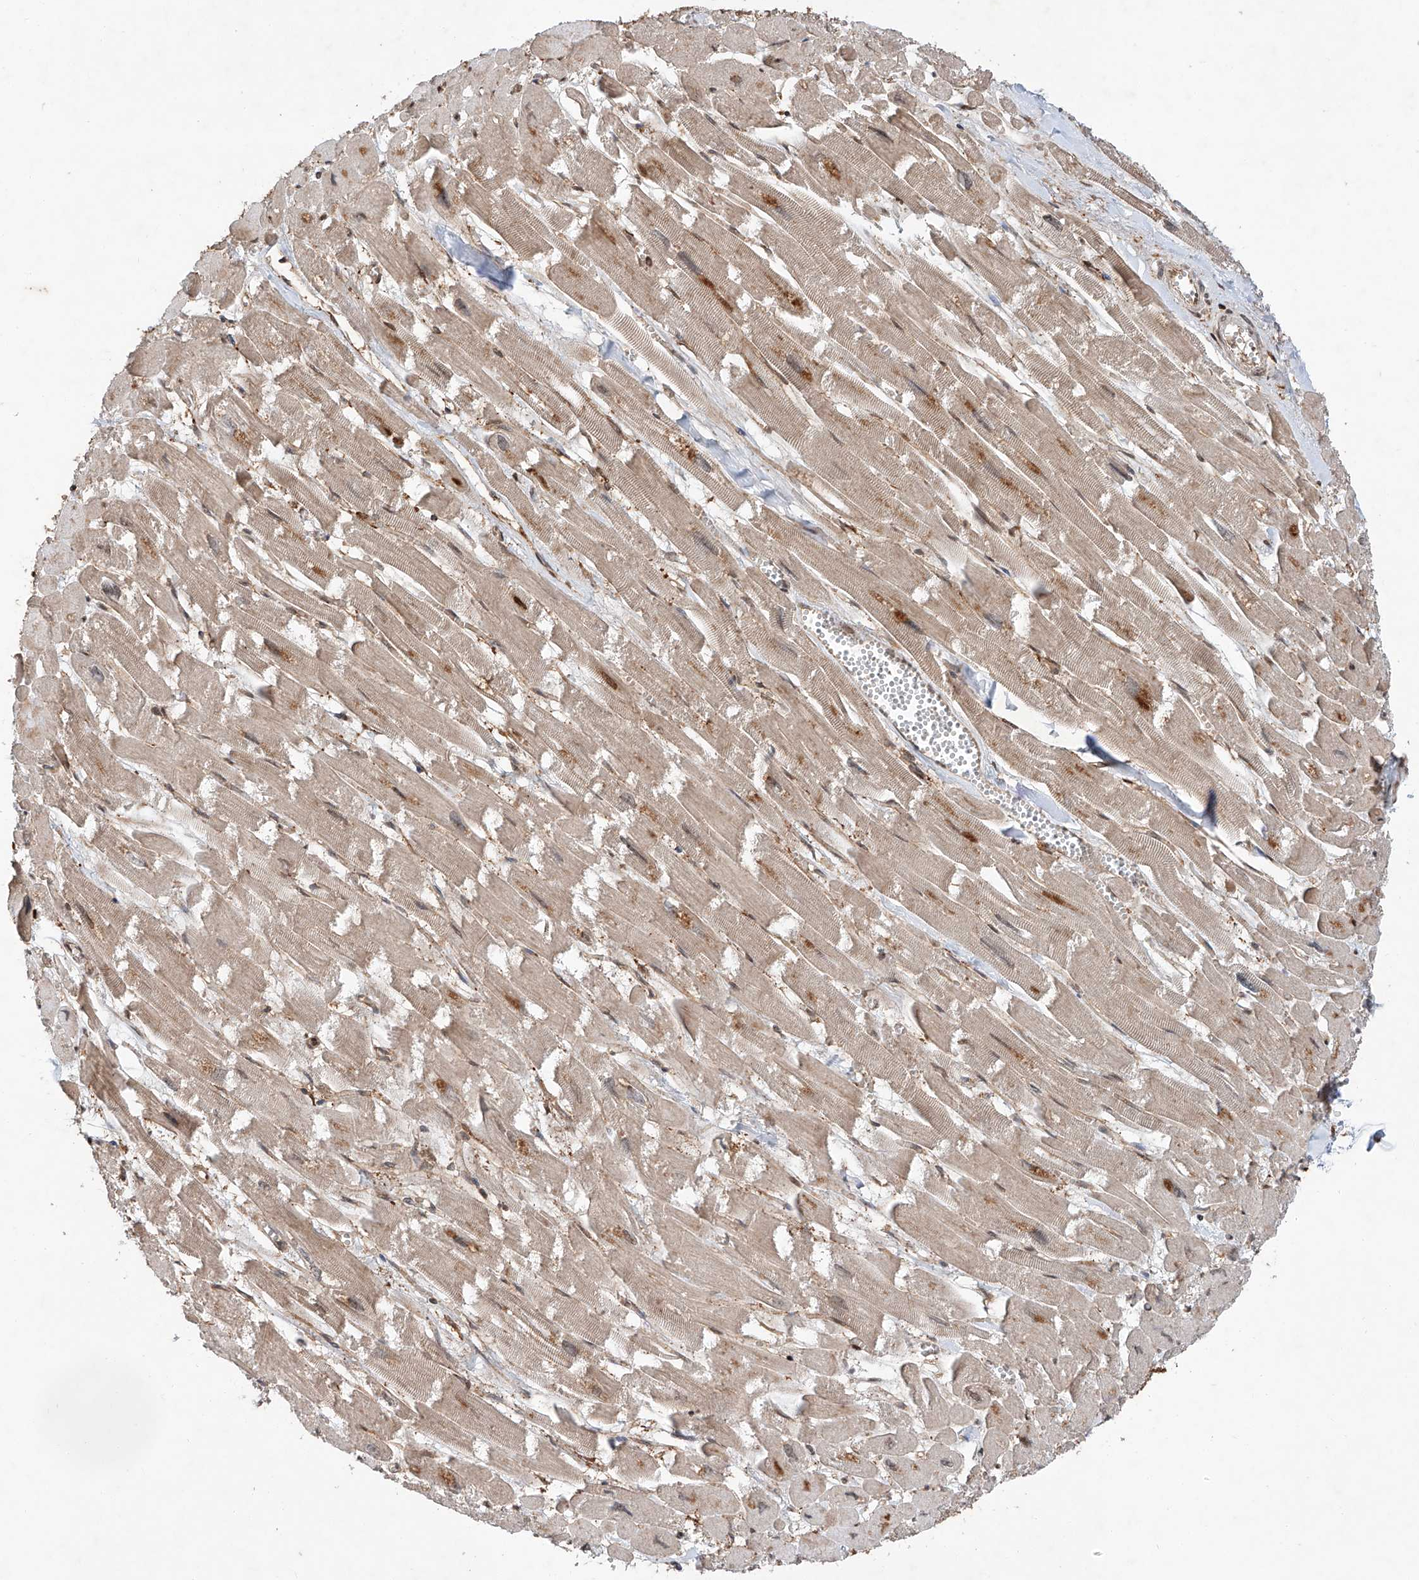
{"staining": {"intensity": "moderate", "quantity": "25%-75%", "location": "cytoplasmic/membranous"}, "tissue": "heart muscle", "cell_type": "Cardiomyocytes", "image_type": "normal", "snomed": [{"axis": "morphology", "description": "Normal tissue, NOS"}, {"axis": "topography", "description": "Heart"}], "caption": "Immunohistochemical staining of unremarkable human heart muscle reveals 25%-75% levels of moderate cytoplasmic/membranous protein staining in about 25%-75% of cardiomyocytes.", "gene": "ZFP28", "patient": {"sex": "male", "age": 54}}